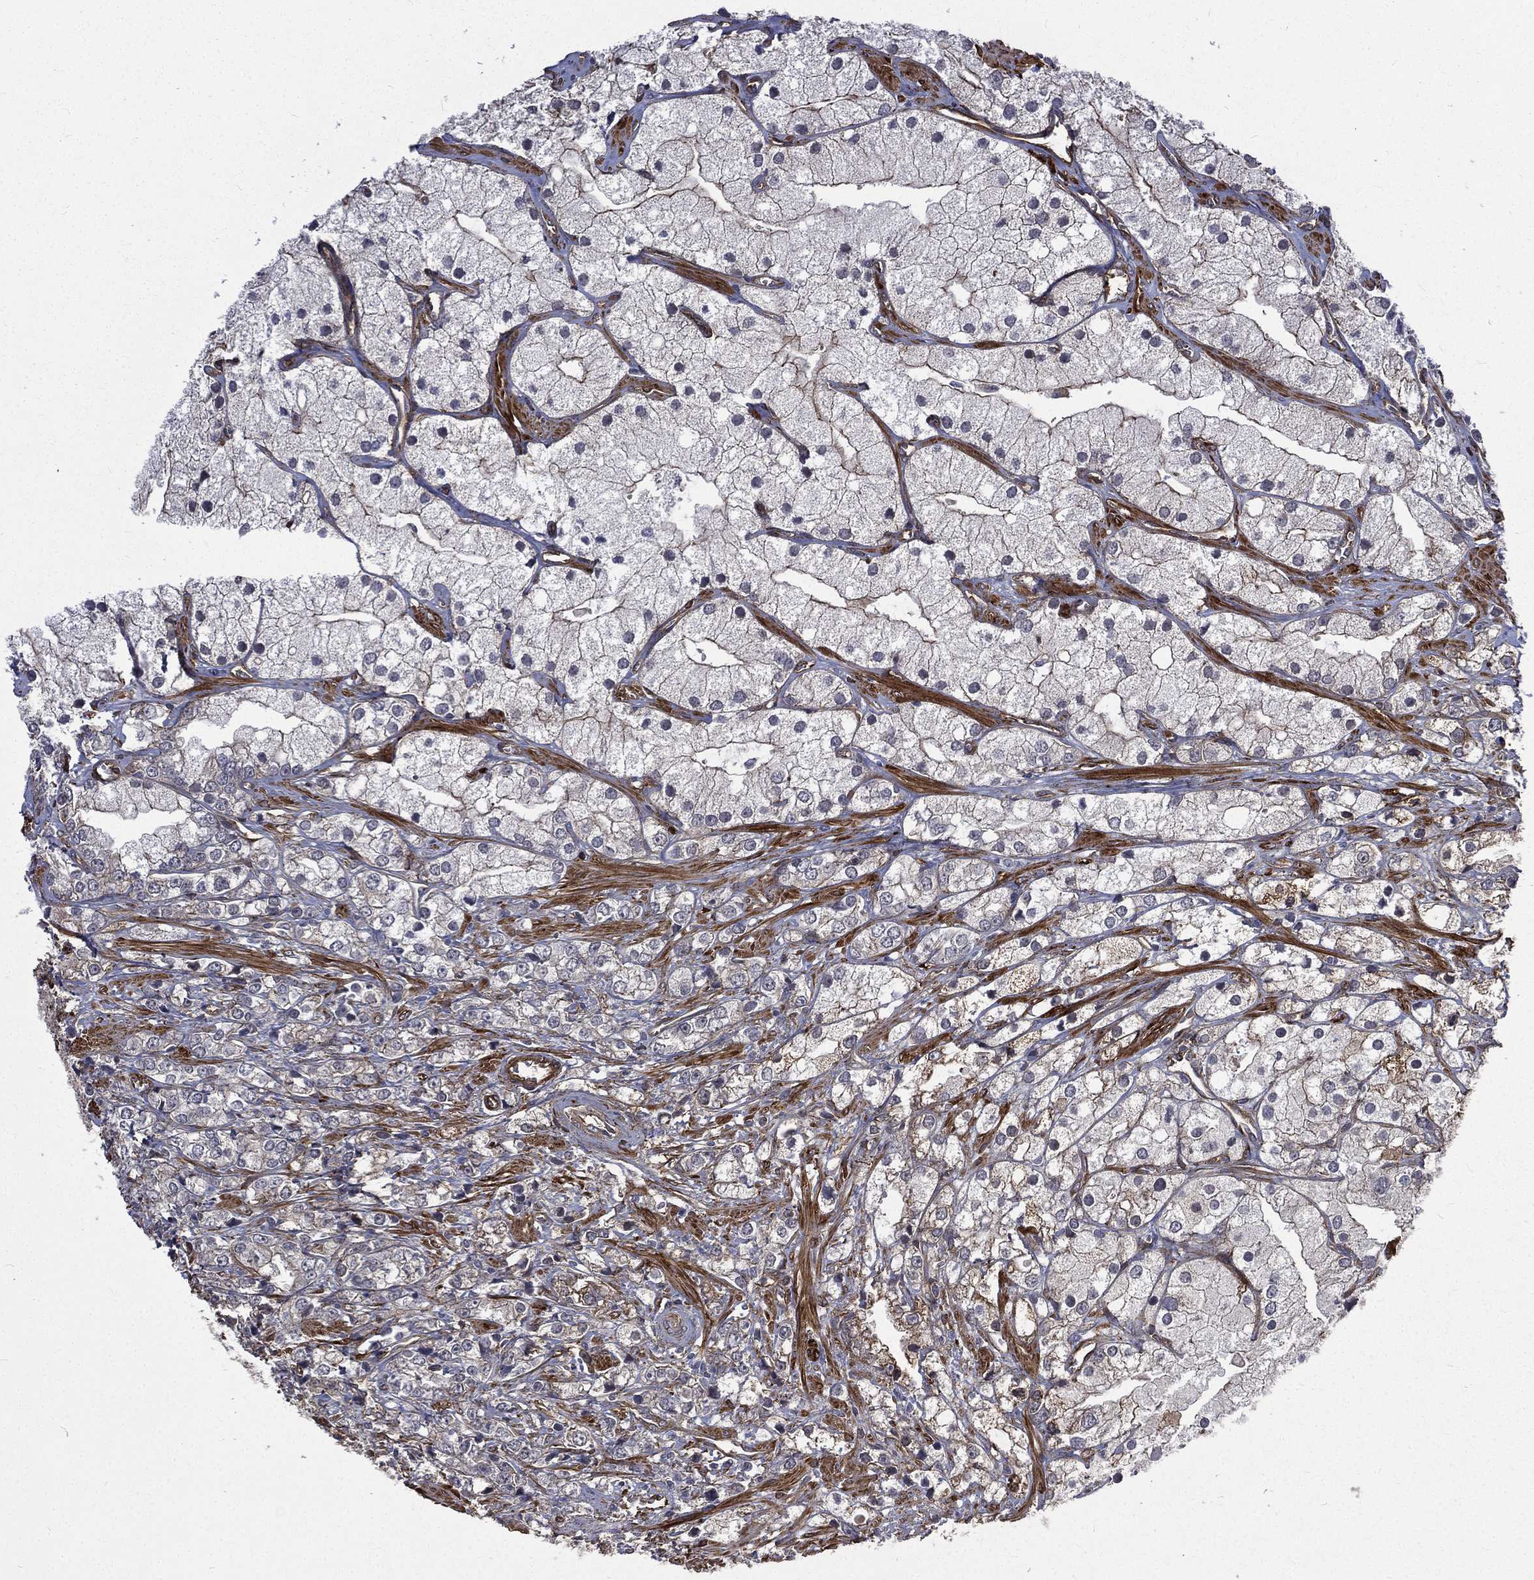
{"staining": {"intensity": "moderate", "quantity": "<25%", "location": "cytoplasmic/membranous"}, "tissue": "prostate cancer", "cell_type": "Tumor cells", "image_type": "cancer", "snomed": [{"axis": "morphology", "description": "Adenocarcinoma, NOS"}, {"axis": "topography", "description": "Prostate and seminal vesicle, NOS"}, {"axis": "topography", "description": "Prostate"}], "caption": "This is a micrograph of IHC staining of adenocarcinoma (prostate), which shows moderate positivity in the cytoplasmic/membranous of tumor cells.", "gene": "PPFIBP1", "patient": {"sex": "male", "age": 79}}